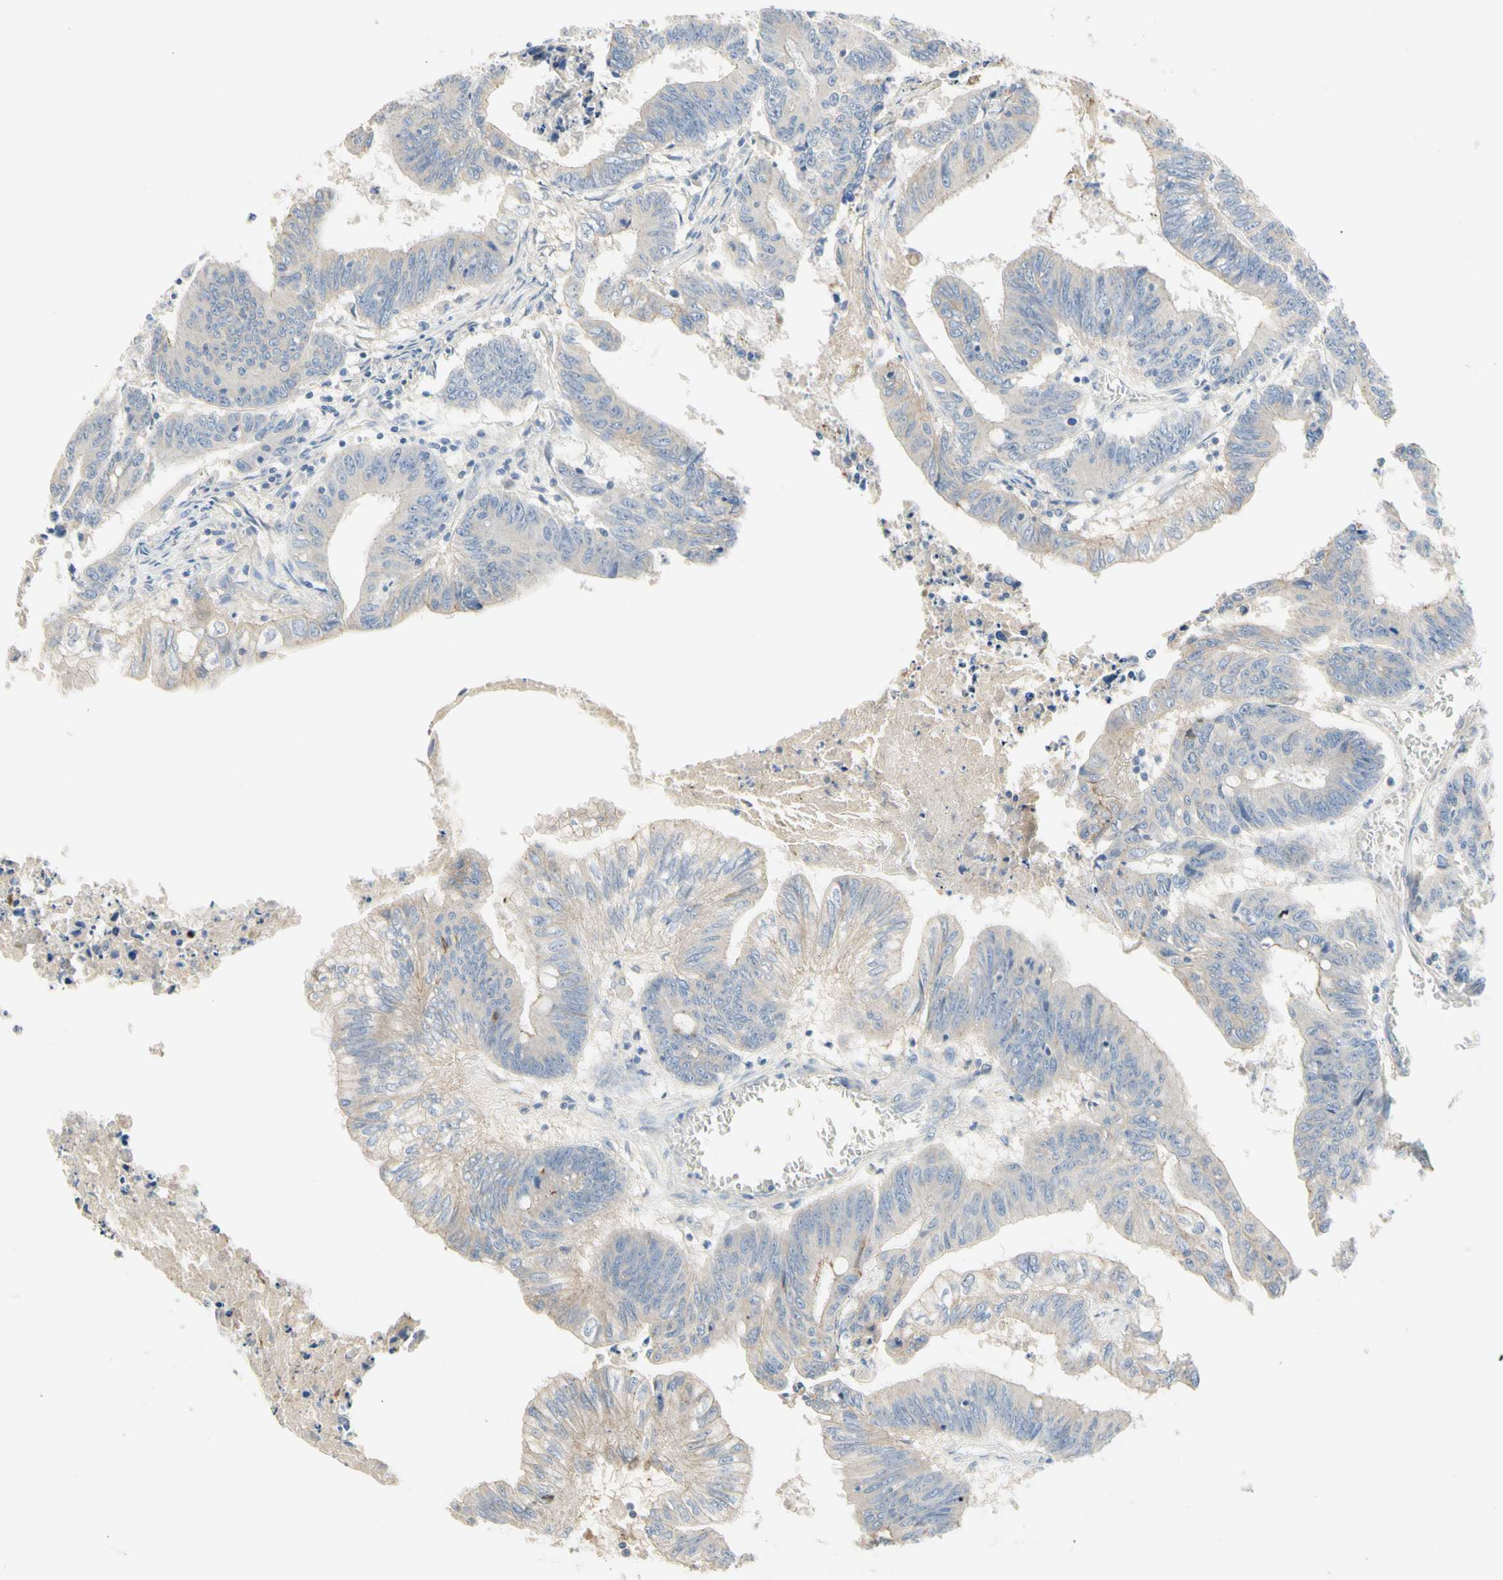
{"staining": {"intensity": "weak", "quantity": "25%-75%", "location": "cytoplasmic/membranous"}, "tissue": "colorectal cancer", "cell_type": "Tumor cells", "image_type": "cancer", "snomed": [{"axis": "morphology", "description": "Adenocarcinoma, NOS"}, {"axis": "topography", "description": "Colon"}], "caption": "A high-resolution histopathology image shows IHC staining of colorectal adenocarcinoma, which shows weak cytoplasmic/membranous positivity in about 25%-75% of tumor cells.", "gene": "NECTIN4", "patient": {"sex": "male", "age": 45}}